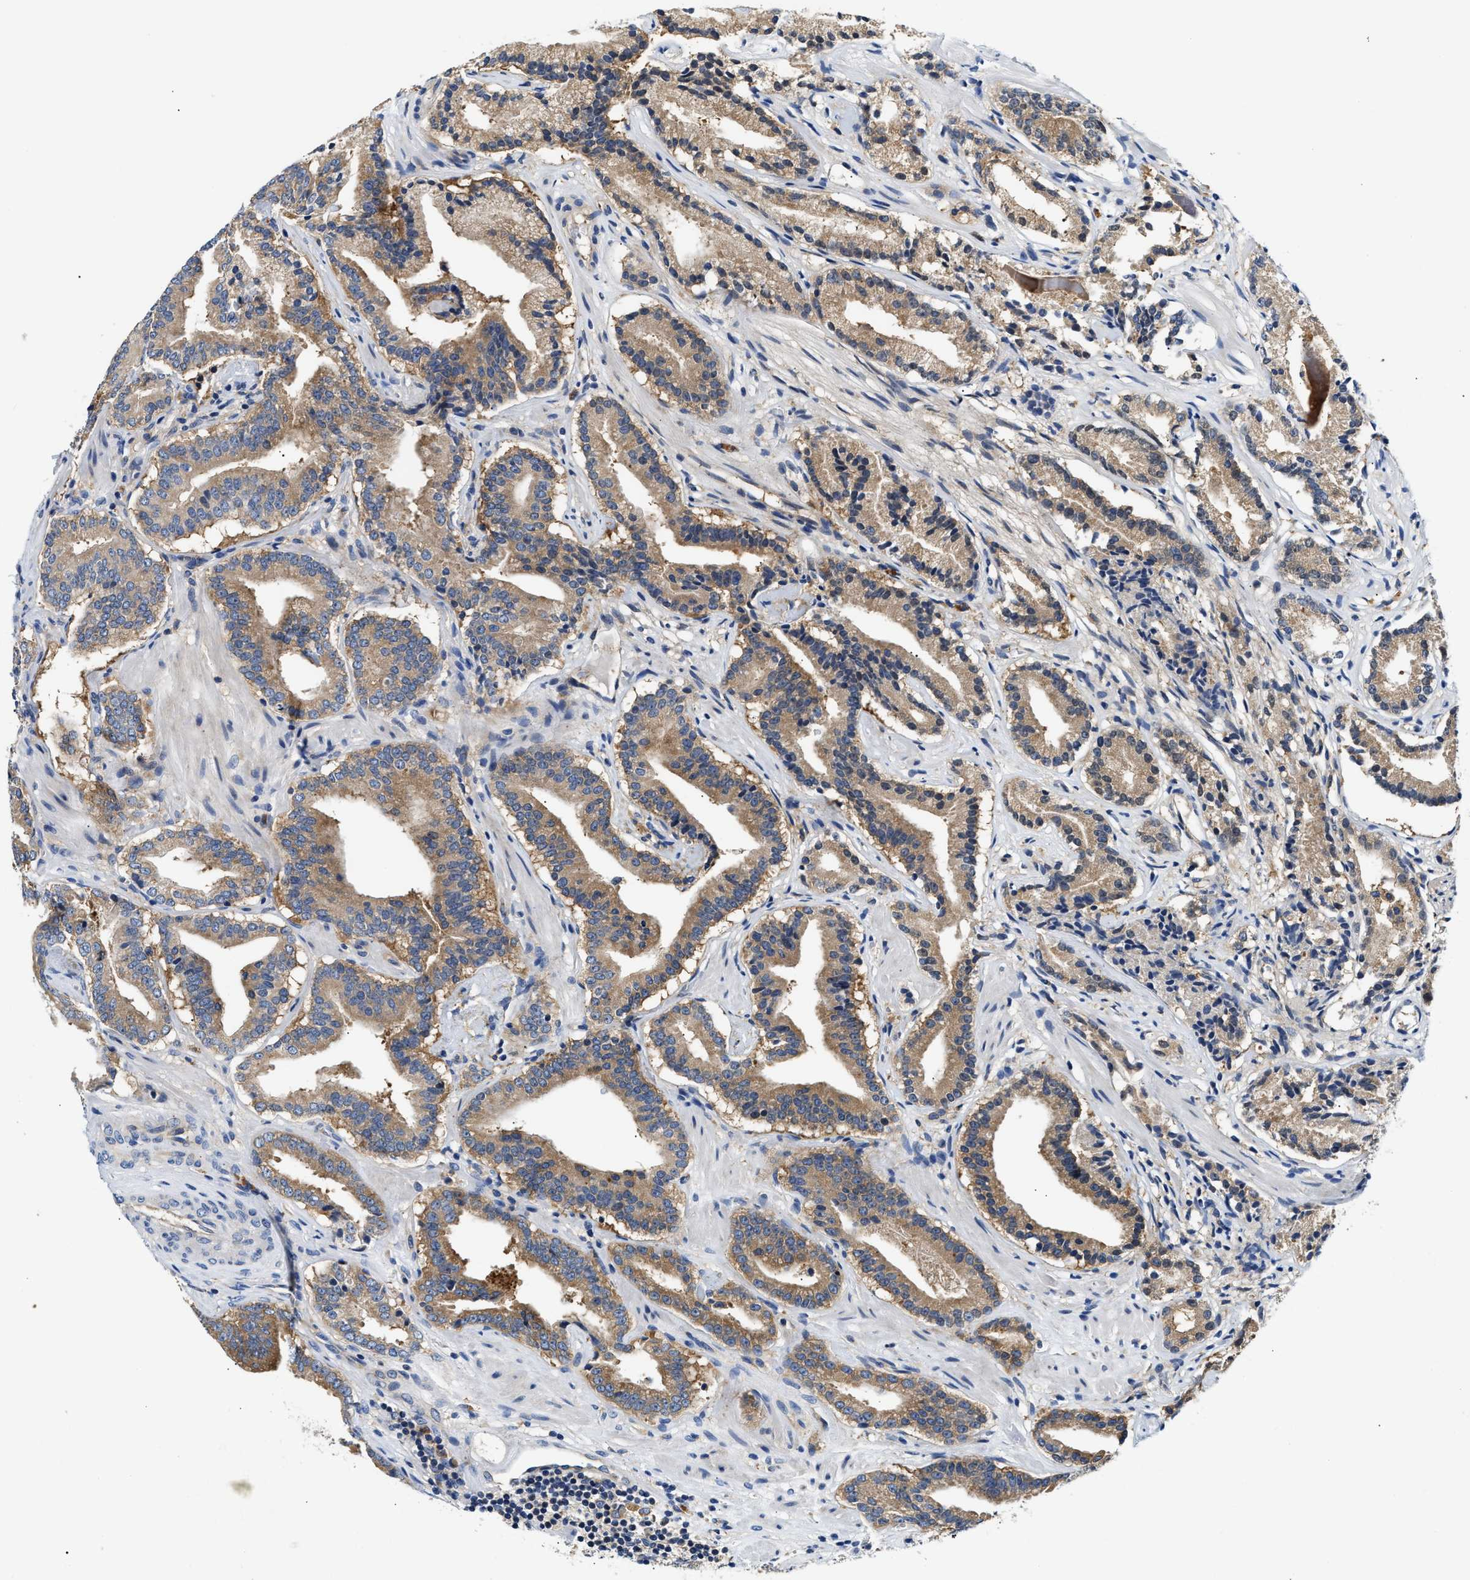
{"staining": {"intensity": "moderate", "quantity": "25%-75%", "location": "cytoplasmic/membranous"}, "tissue": "prostate cancer", "cell_type": "Tumor cells", "image_type": "cancer", "snomed": [{"axis": "morphology", "description": "Adenocarcinoma, Low grade"}, {"axis": "topography", "description": "Prostate"}], "caption": "Human prostate cancer (adenocarcinoma (low-grade)) stained for a protein (brown) demonstrates moderate cytoplasmic/membranous positive expression in about 25%-75% of tumor cells.", "gene": "FAM185A", "patient": {"sex": "male", "age": 51}}